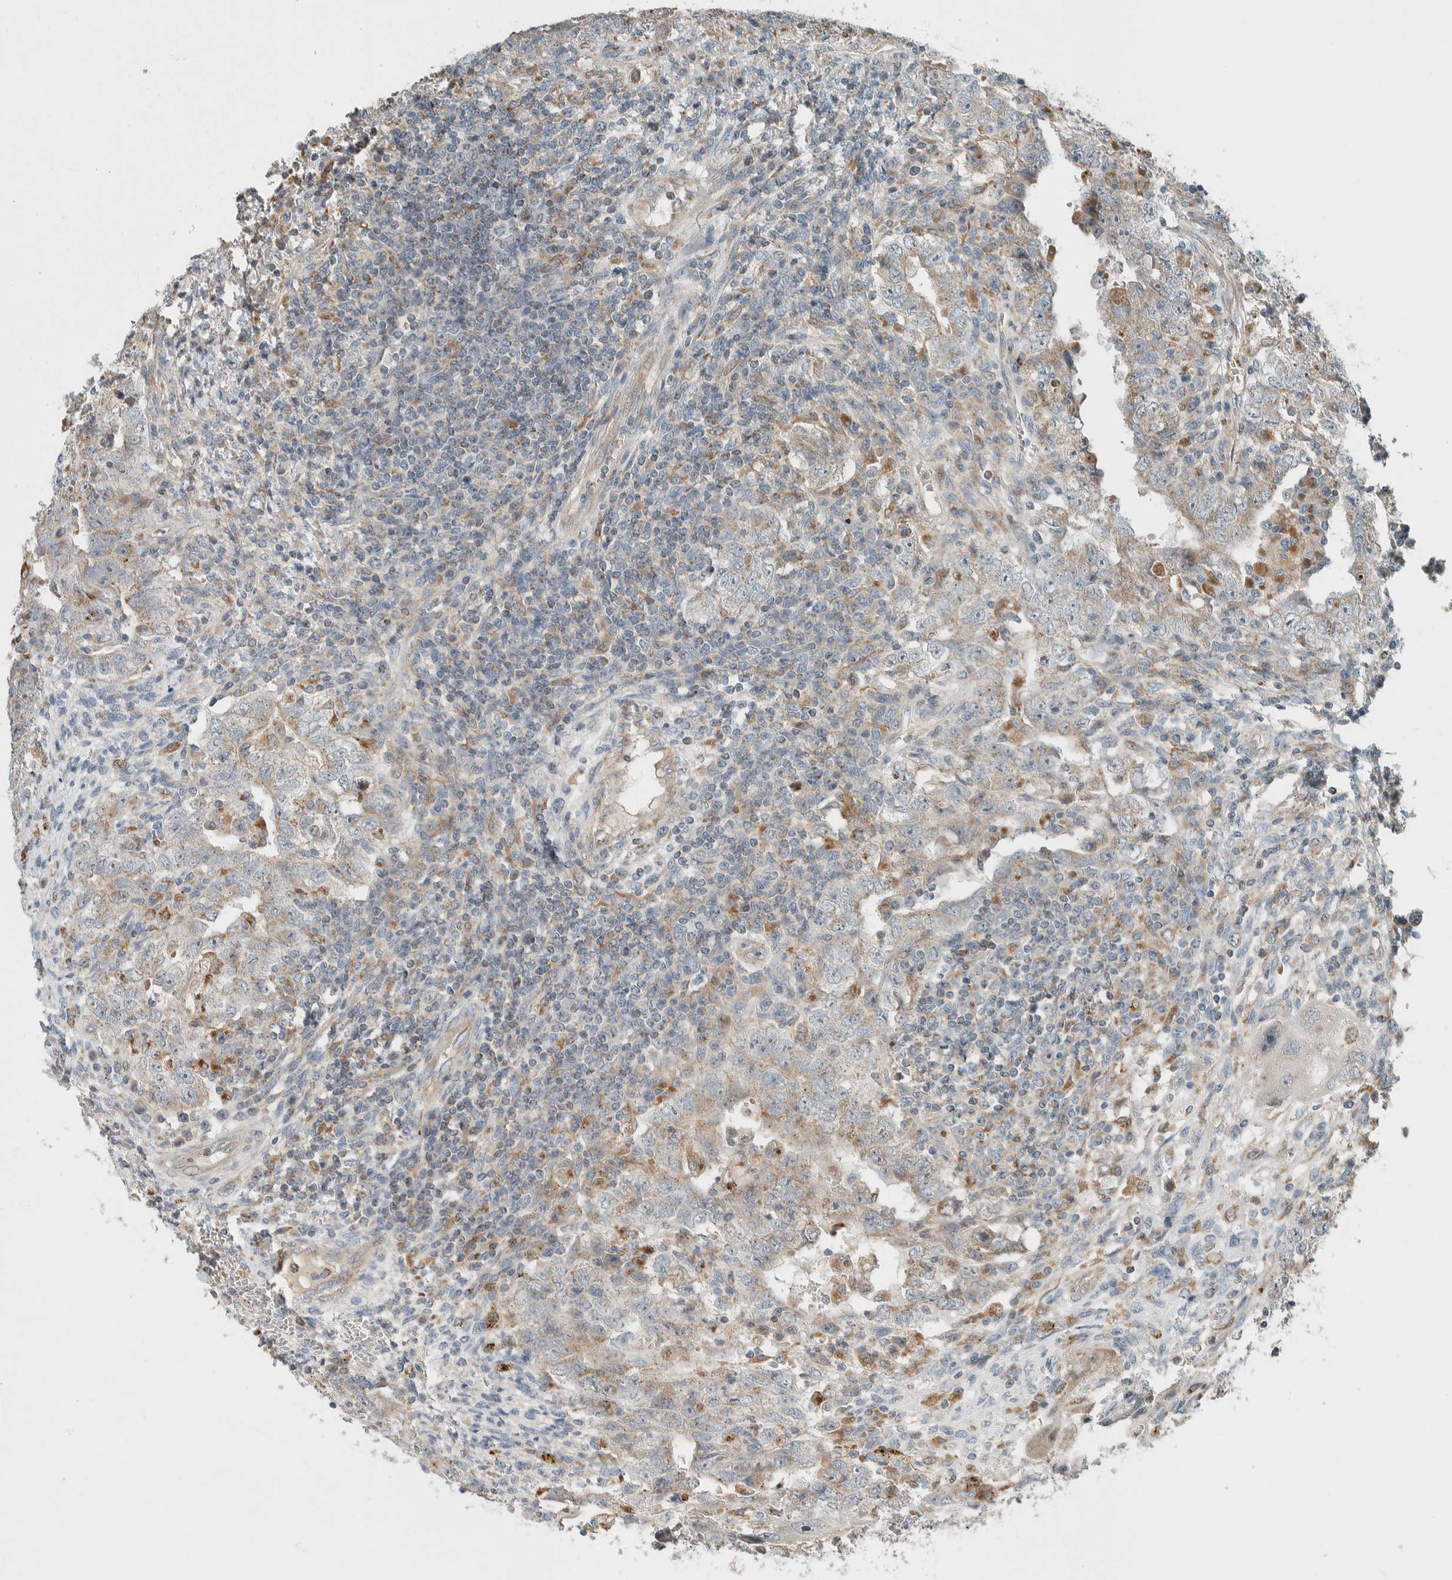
{"staining": {"intensity": "negative", "quantity": "none", "location": "none"}, "tissue": "testis cancer", "cell_type": "Tumor cells", "image_type": "cancer", "snomed": [{"axis": "morphology", "description": "Carcinoma, Embryonal, NOS"}, {"axis": "topography", "description": "Testis"}], "caption": "Image shows no significant protein expression in tumor cells of embryonal carcinoma (testis).", "gene": "SLFN12L", "patient": {"sex": "male", "age": 26}}